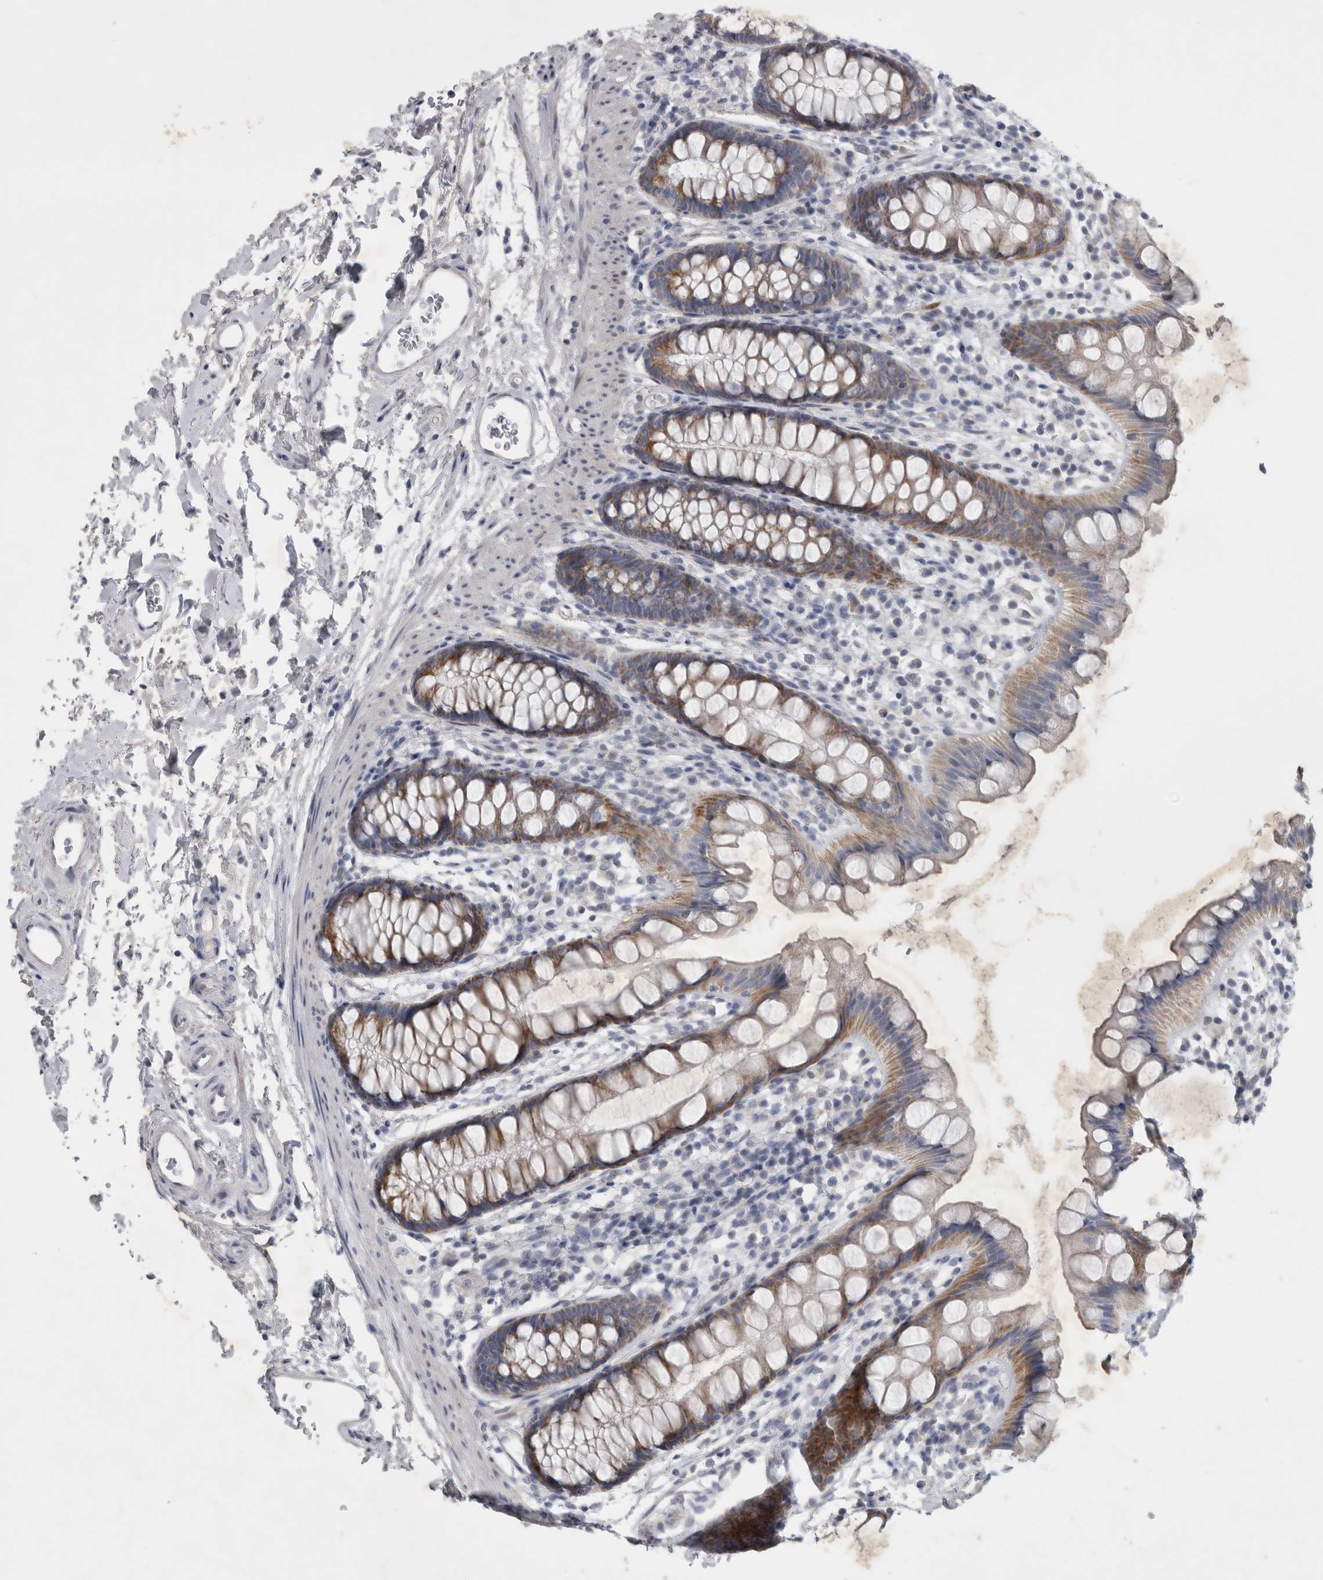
{"staining": {"intensity": "moderate", "quantity": ">75%", "location": "cytoplasmic/membranous"}, "tissue": "rectum", "cell_type": "Glandular cells", "image_type": "normal", "snomed": [{"axis": "morphology", "description": "Normal tissue, NOS"}, {"axis": "topography", "description": "Rectum"}], "caption": "About >75% of glandular cells in unremarkable rectum demonstrate moderate cytoplasmic/membranous protein staining as visualized by brown immunohistochemical staining.", "gene": "FXYD7", "patient": {"sex": "female", "age": 65}}